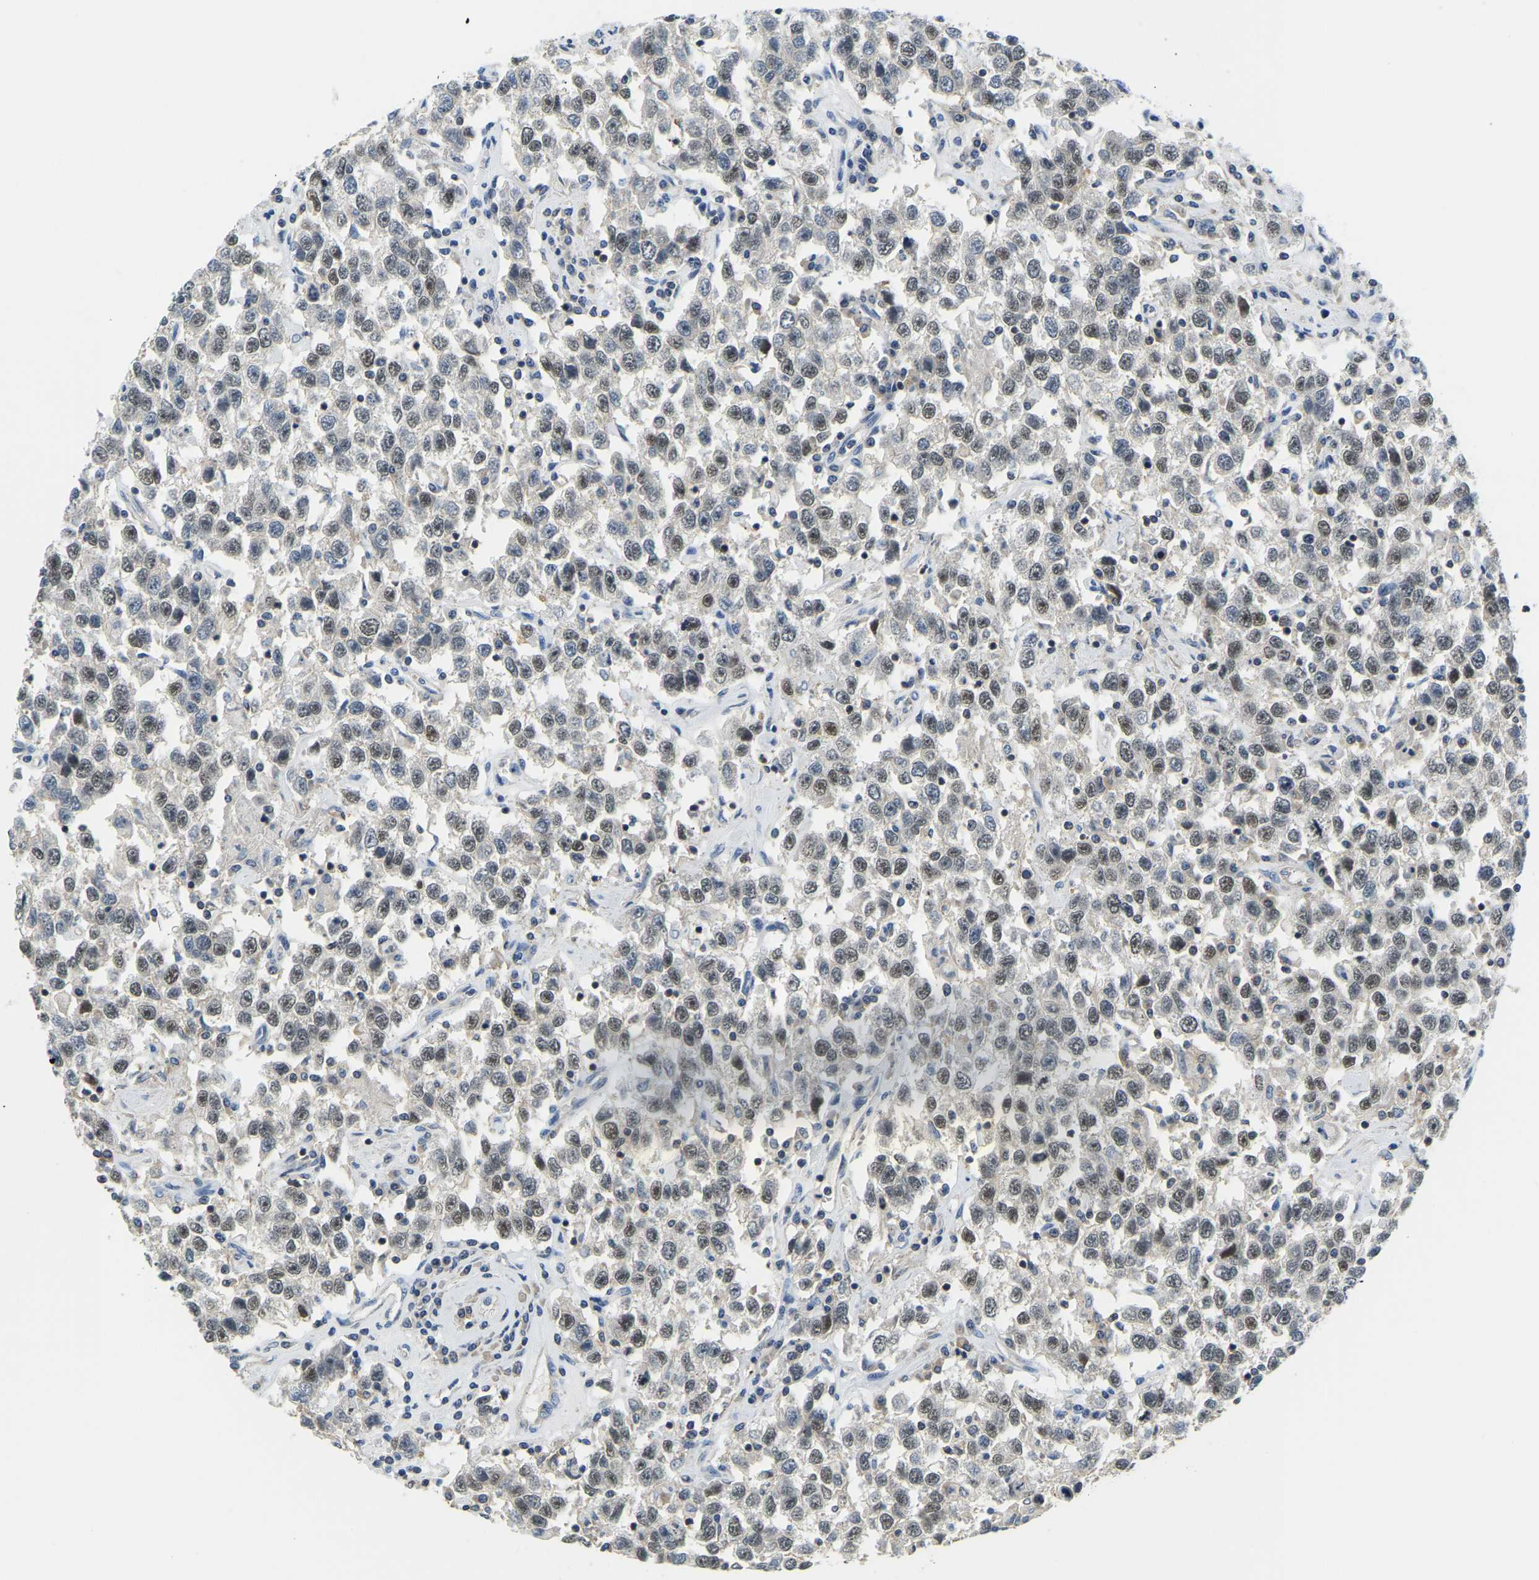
{"staining": {"intensity": "strong", "quantity": "25%-75%", "location": "nuclear"}, "tissue": "testis cancer", "cell_type": "Tumor cells", "image_type": "cancer", "snomed": [{"axis": "morphology", "description": "Seminoma, NOS"}, {"axis": "topography", "description": "Testis"}], "caption": "Immunohistochemistry (IHC) of testis seminoma reveals high levels of strong nuclear staining in approximately 25%-75% of tumor cells.", "gene": "RRP1", "patient": {"sex": "male", "age": 41}}